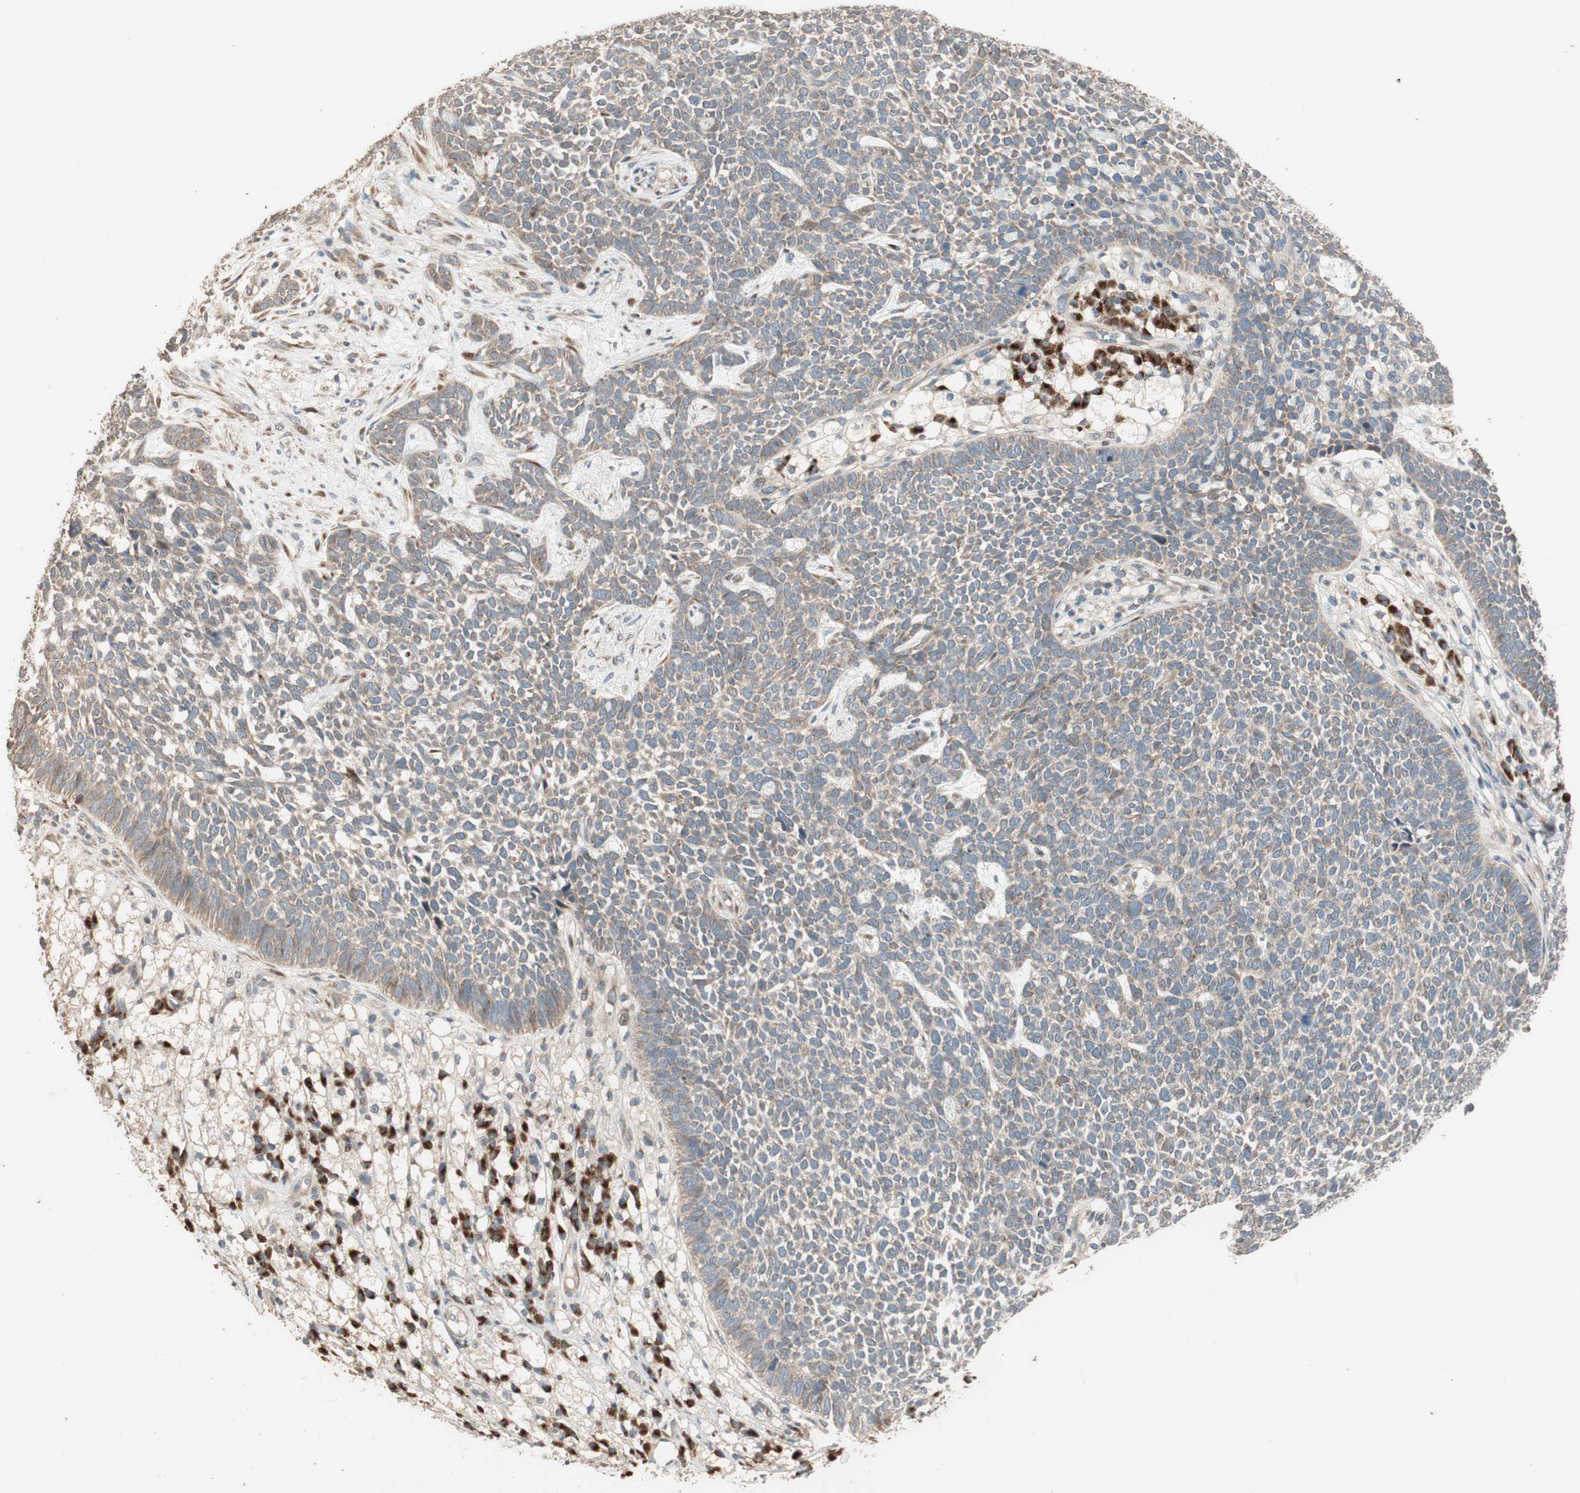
{"staining": {"intensity": "moderate", "quantity": ">75%", "location": "cytoplasmic/membranous"}, "tissue": "skin cancer", "cell_type": "Tumor cells", "image_type": "cancer", "snomed": [{"axis": "morphology", "description": "Basal cell carcinoma"}, {"axis": "topography", "description": "Skin"}], "caption": "Skin cancer tissue demonstrates moderate cytoplasmic/membranous positivity in approximately >75% of tumor cells, visualized by immunohistochemistry.", "gene": "RARRES1", "patient": {"sex": "female", "age": 84}}